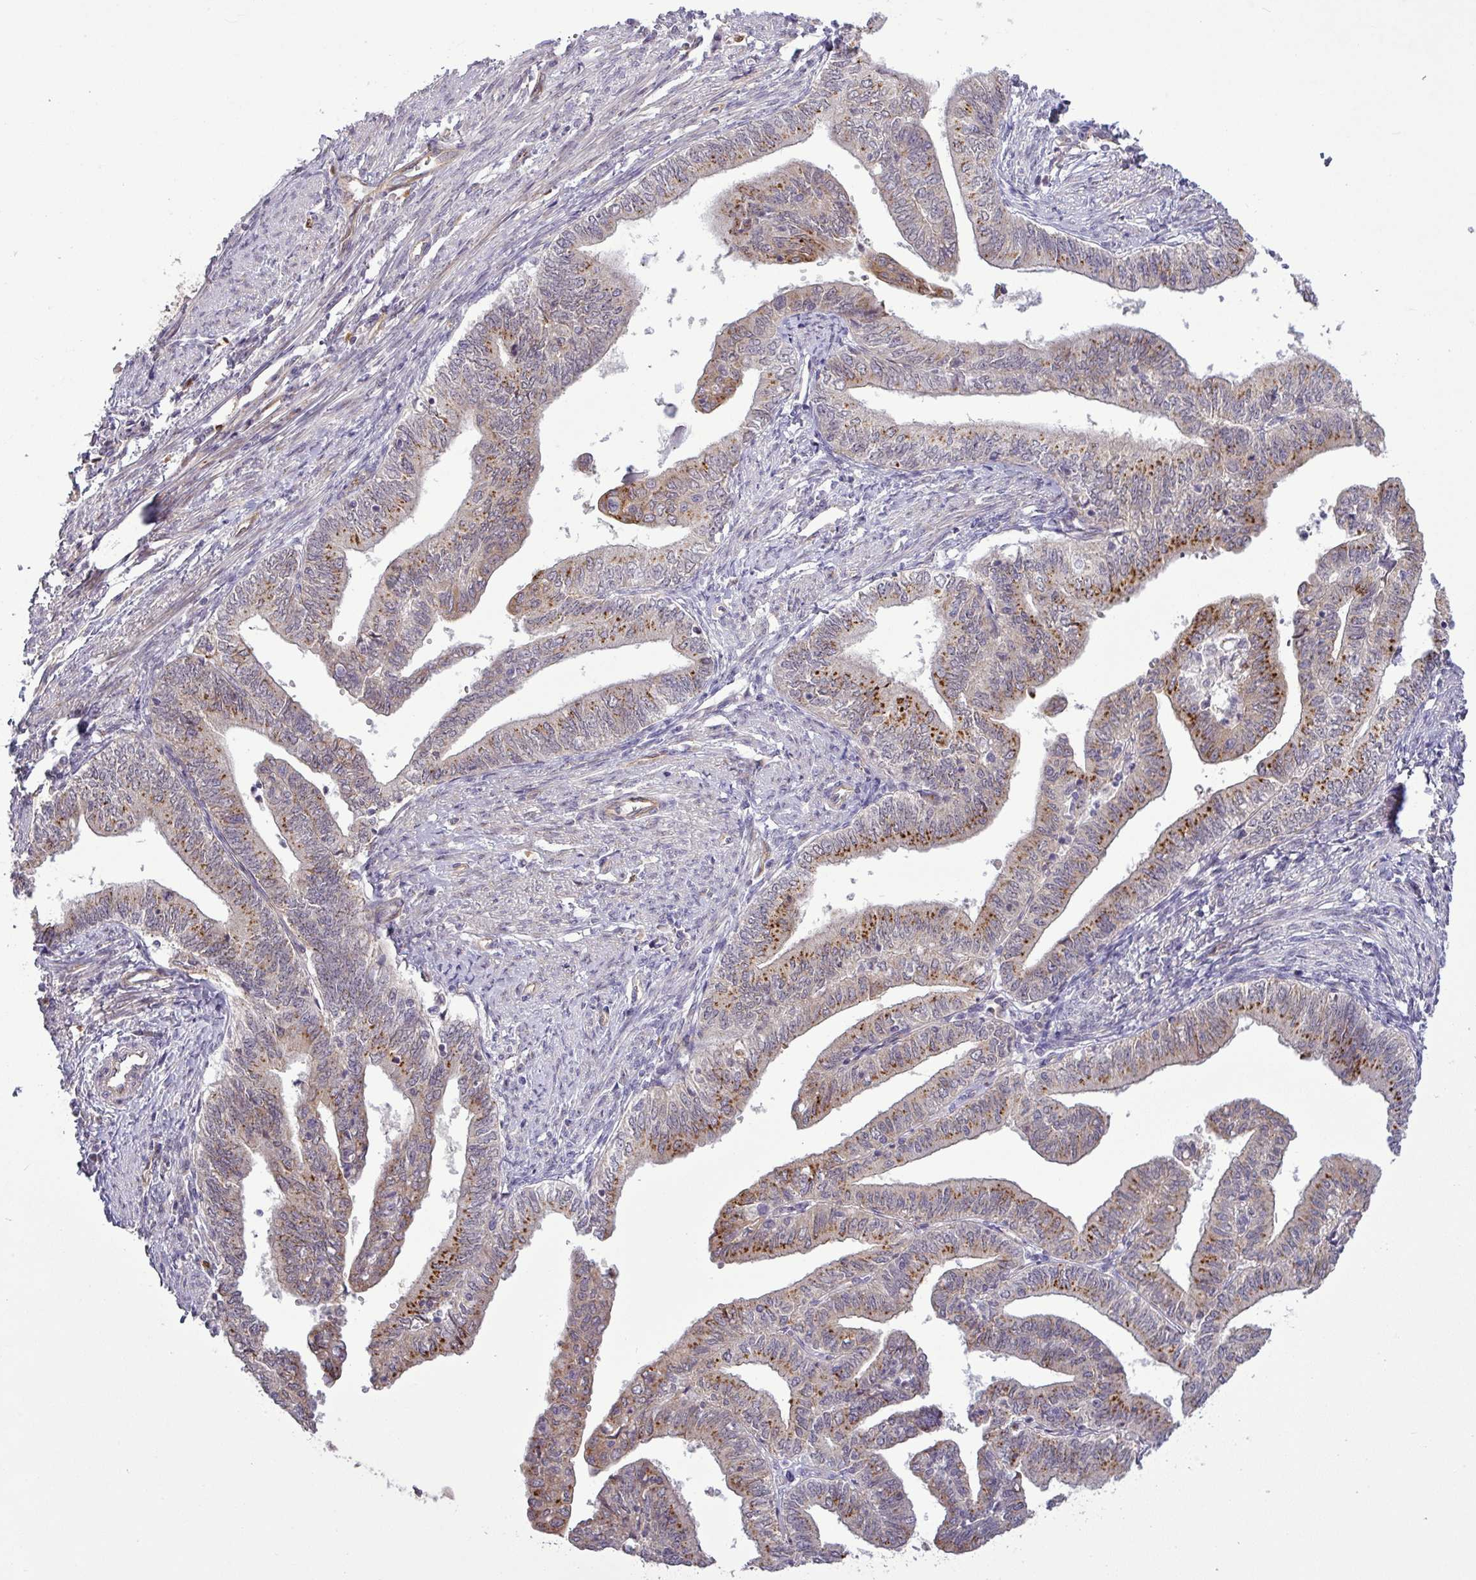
{"staining": {"intensity": "strong", "quantity": "<25%", "location": "cytoplasmic/membranous"}, "tissue": "endometrial cancer", "cell_type": "Tumor cells", "image_type": "cancer", "snomed": [{"axis": "morphology", "description": "Adenocarcinoma, NOS"}, {"axis": "topography", "description": "Endometrium"}], "caption": "Immunohistochemistry (DAB) staining of human endometrial adenocarcinoma exhibits strong cytoplasmic/membranous protein staining in approximately <25% of tumor cells. Using DAB (brown) and hematoxylin (blue) stains, captured at high magnification using brightfield microscopy.", "gene": "PCDH1", "patient": {"sex": "female", "age": 66}}